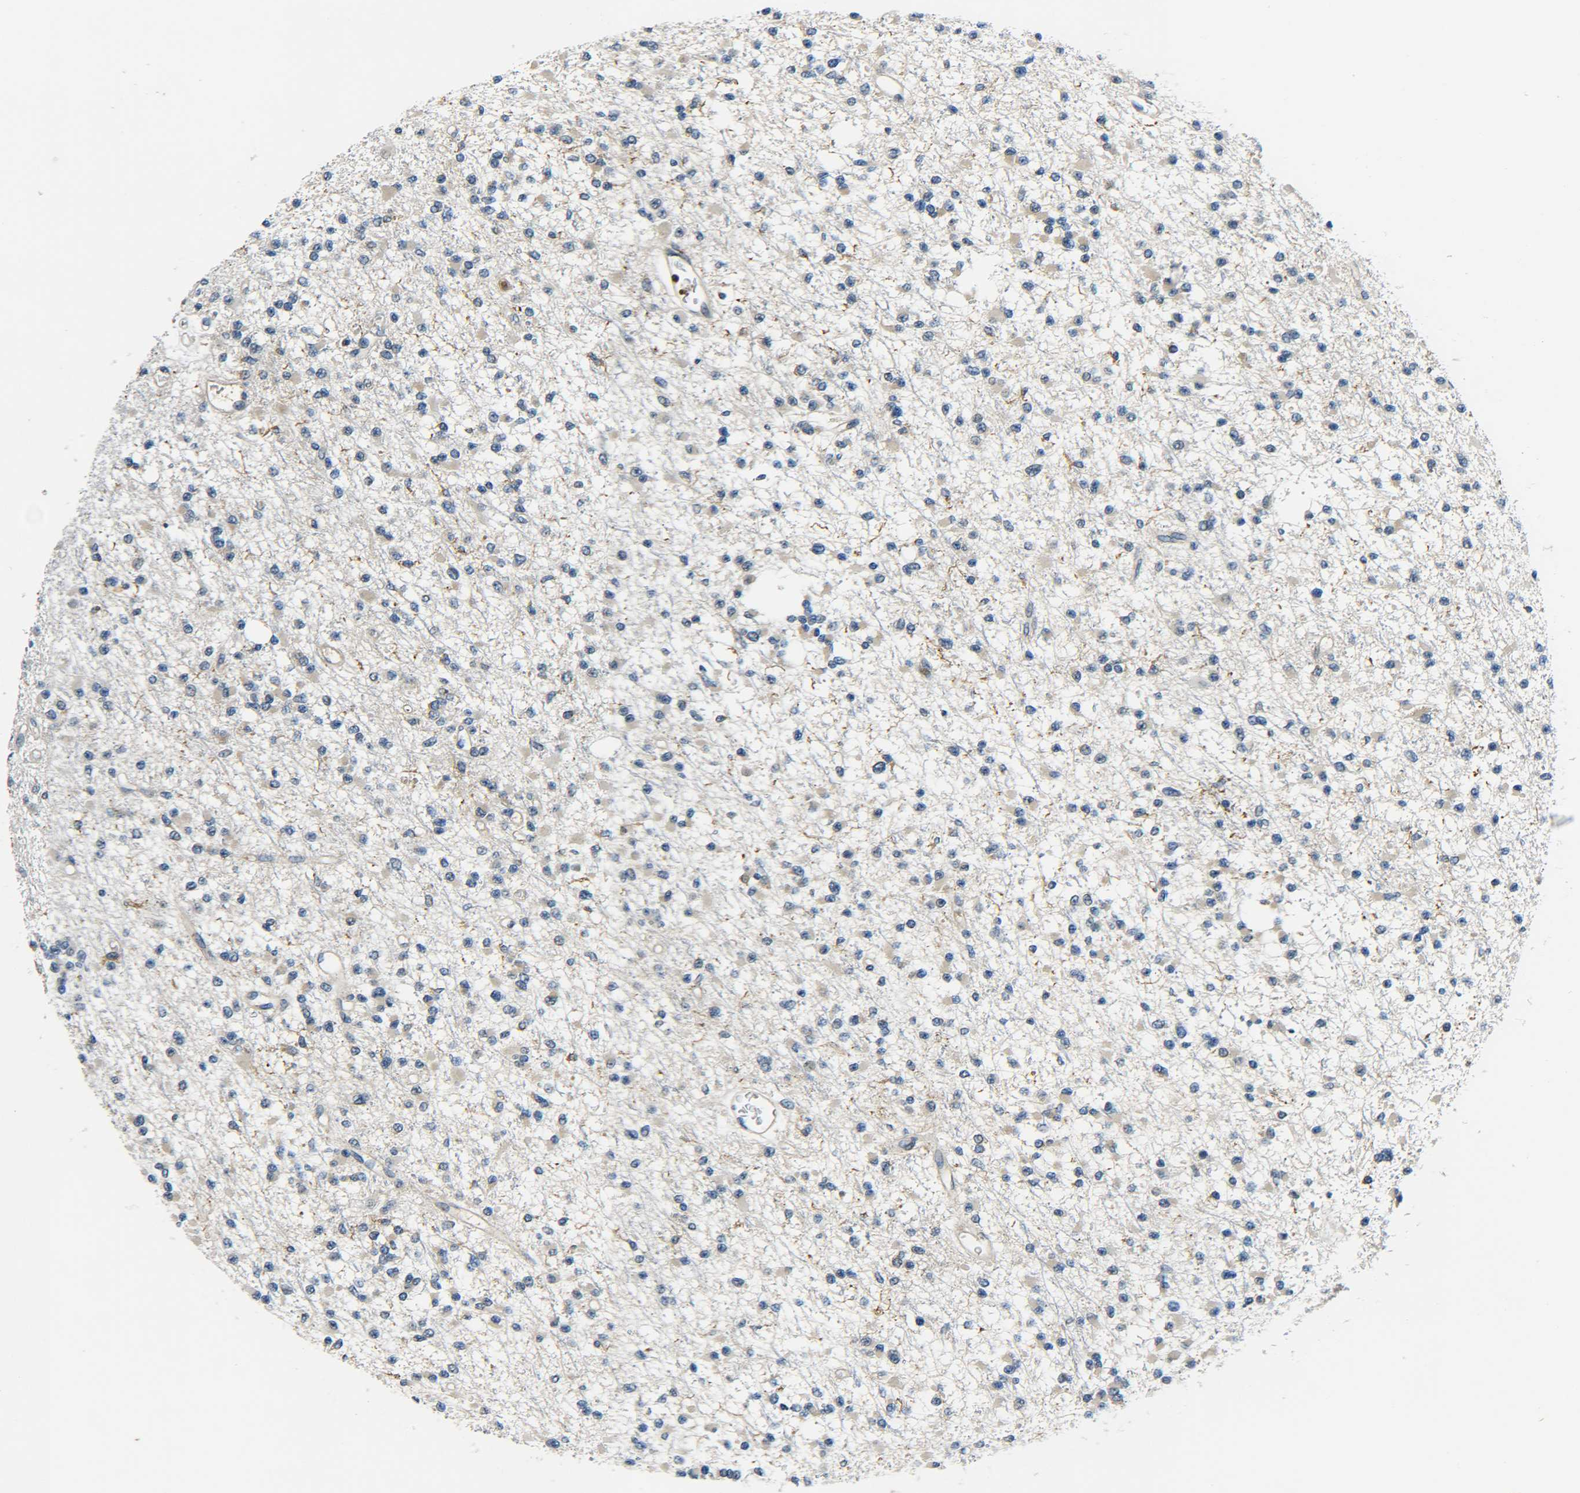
{"staining": {"intensity": "negative", "quantity": "none", "location": "none"}, "tissue": "glioma", "cell_type": "Tumor cells", "image_type": "cancer", "snomed": [{"axis": "morphology", "description": "Glioma, malignant, Low grade"}, {"axis": "topography", "description": "Brain"}], "caption": "Image shows no protein expression in tumor cells of malignant glioma (low-grade) tissue.", "gene": "RAB1B", "patient": {"sex": "female", "age": 22}}